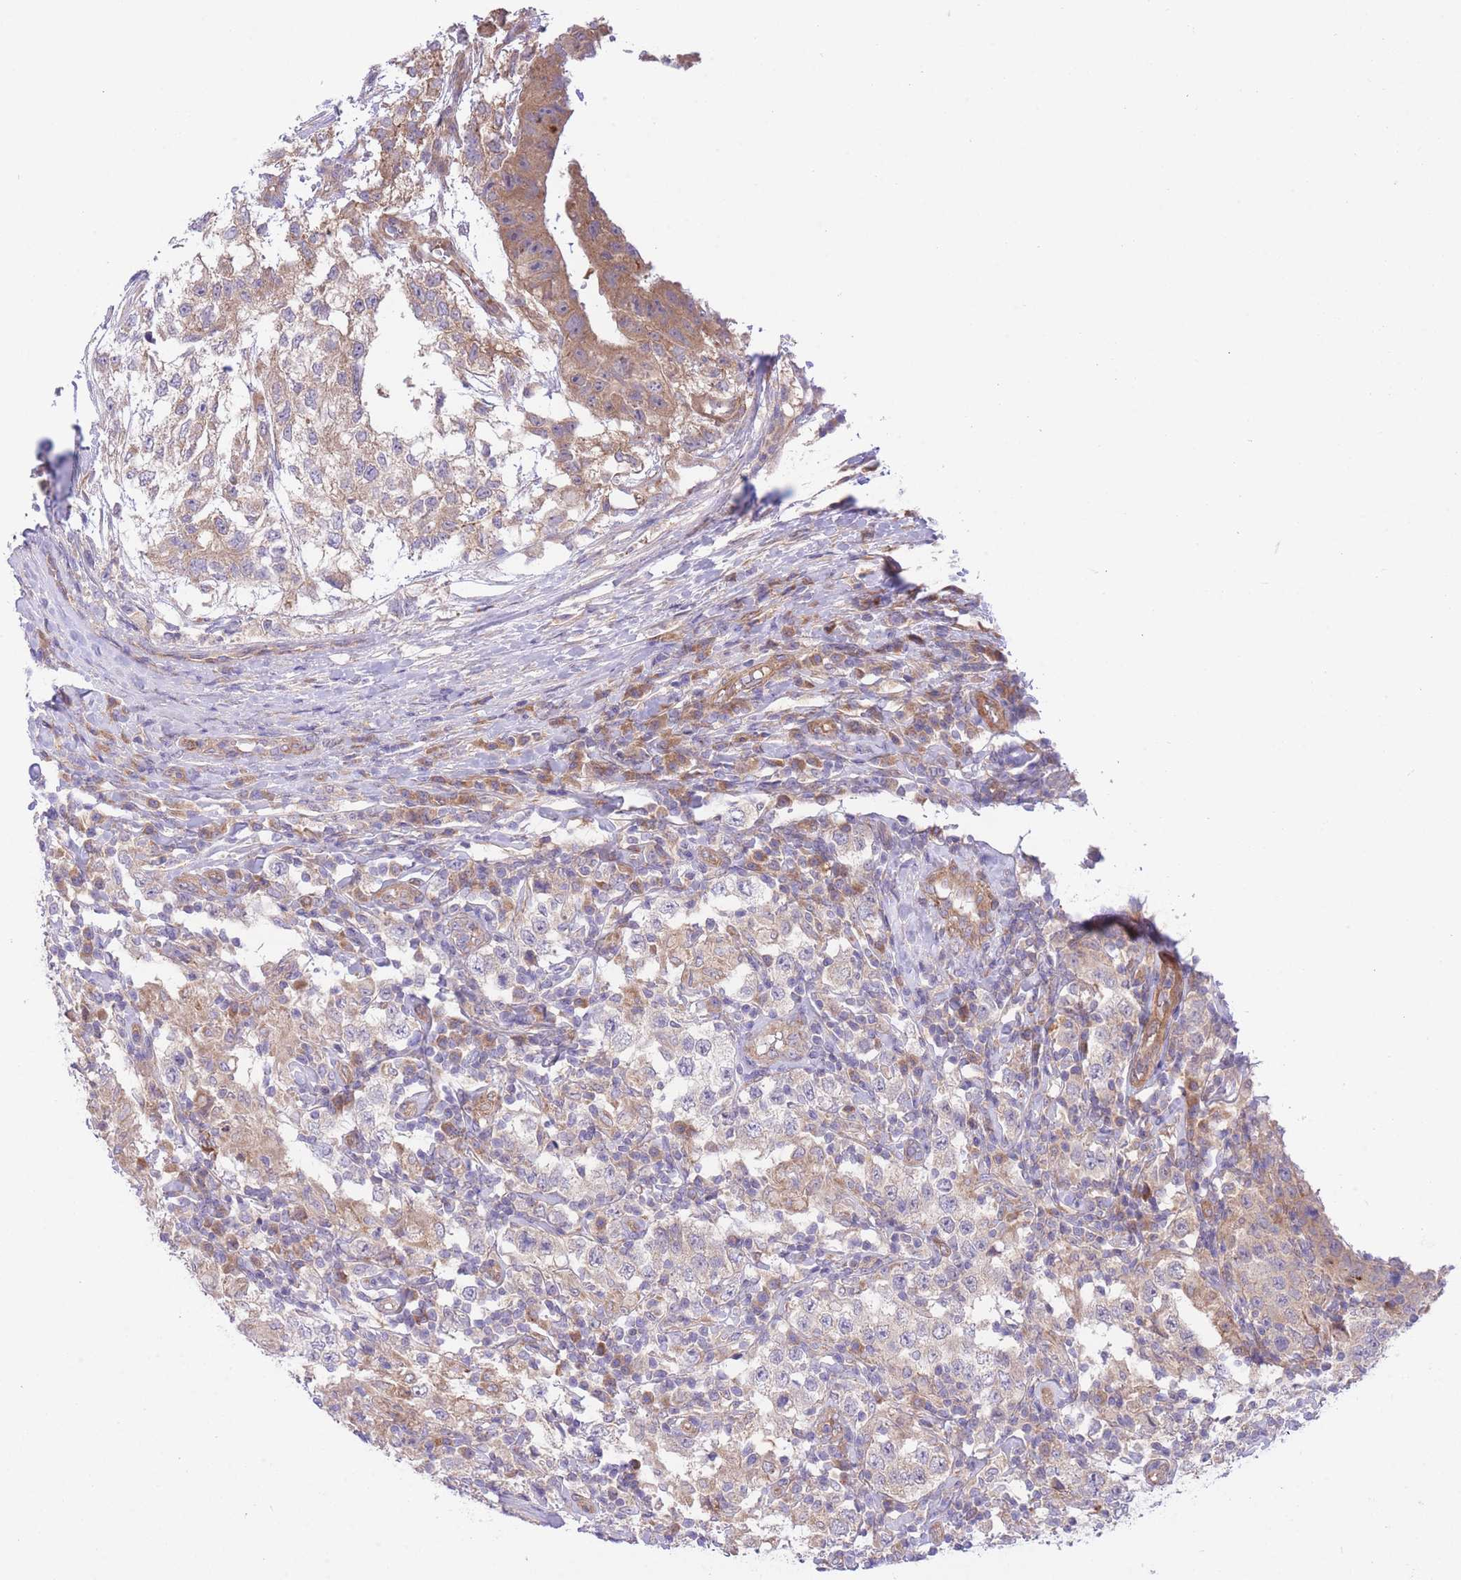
{"staining": {"intensity": "moderate", "quantity": "<25%", "location": "cytoplasmic/membranous"}, "tissue": "testis cancer", "cell_type": "Tumor cells", "image_type": "cancer", "snomed": [{"axis": "morphology", "description": "Seminoma, NOS"}, {"axis": "morphology", "description": "Carcinoma, Embryonal, NOS"}, {"axis": "topography", "description": "Testis"}], "caption": "This histopathology image reveals immunohistochemistry staining of human testis cancer (embryonal carcinoma), with low moderate cytoplasmic/membranous staining in approximately <25% of tumor cells.", "gene": "CHAC1", "patient": {"sex": "male", "age": 41}}